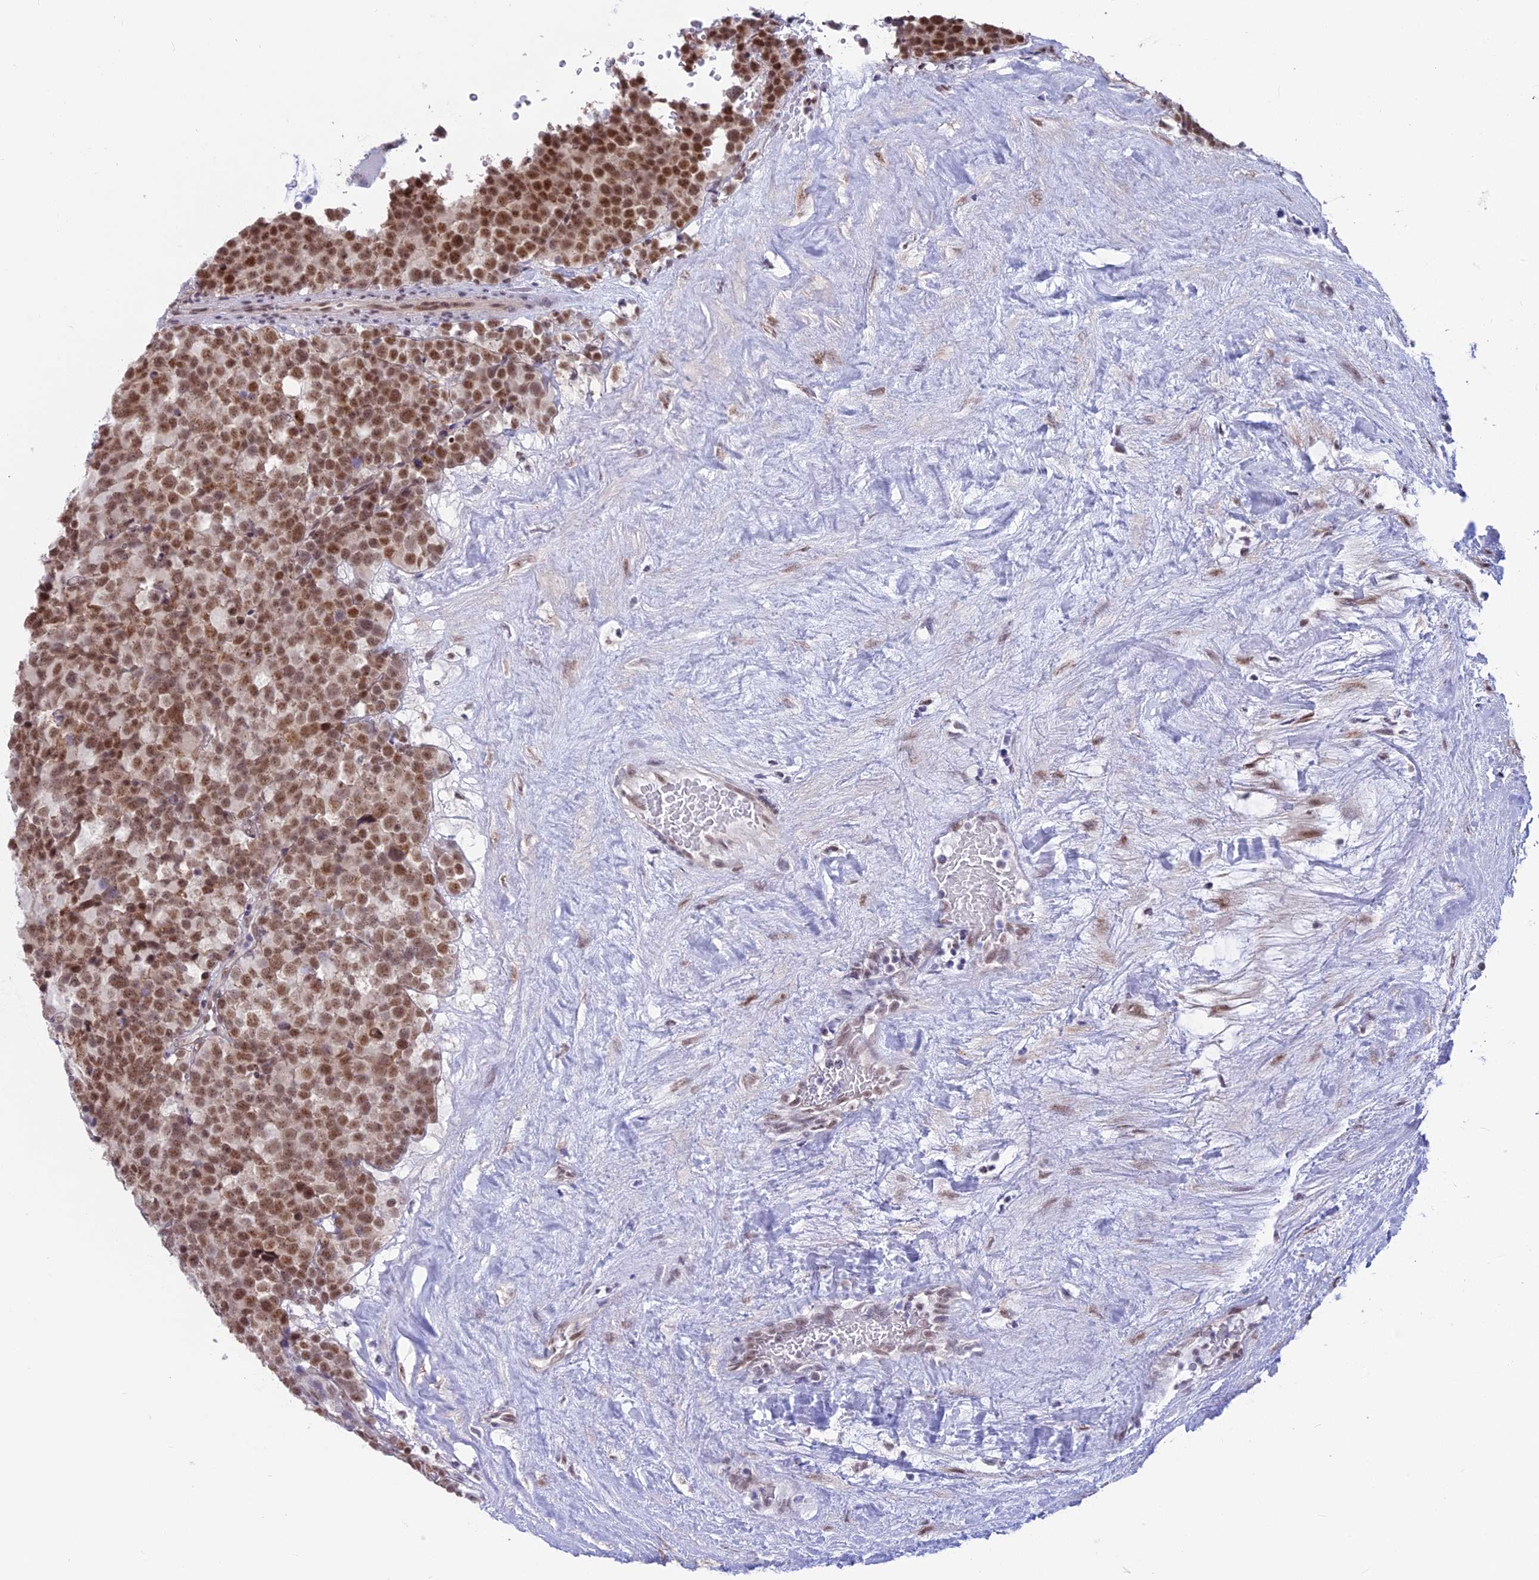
{"staining": {"intensity": "moderate", "quantity": ">75%", "location": "nuclear"}, "tissue": "testis cancer", "cell_type": "Tumor cells", "image_type": "cancer", "snomed": [{"axis": "morphology", "description": "Seminoma, NOS"}, {"axis": "topography", "description": "Testis"}], "caption": "A medium amount of moderate nuclear expression is identified in approximately >75% of tumor cells in seminoma (testis) tissue.", "gene": "SRSF5", "patient": {"sex": "male", "age": 71}}